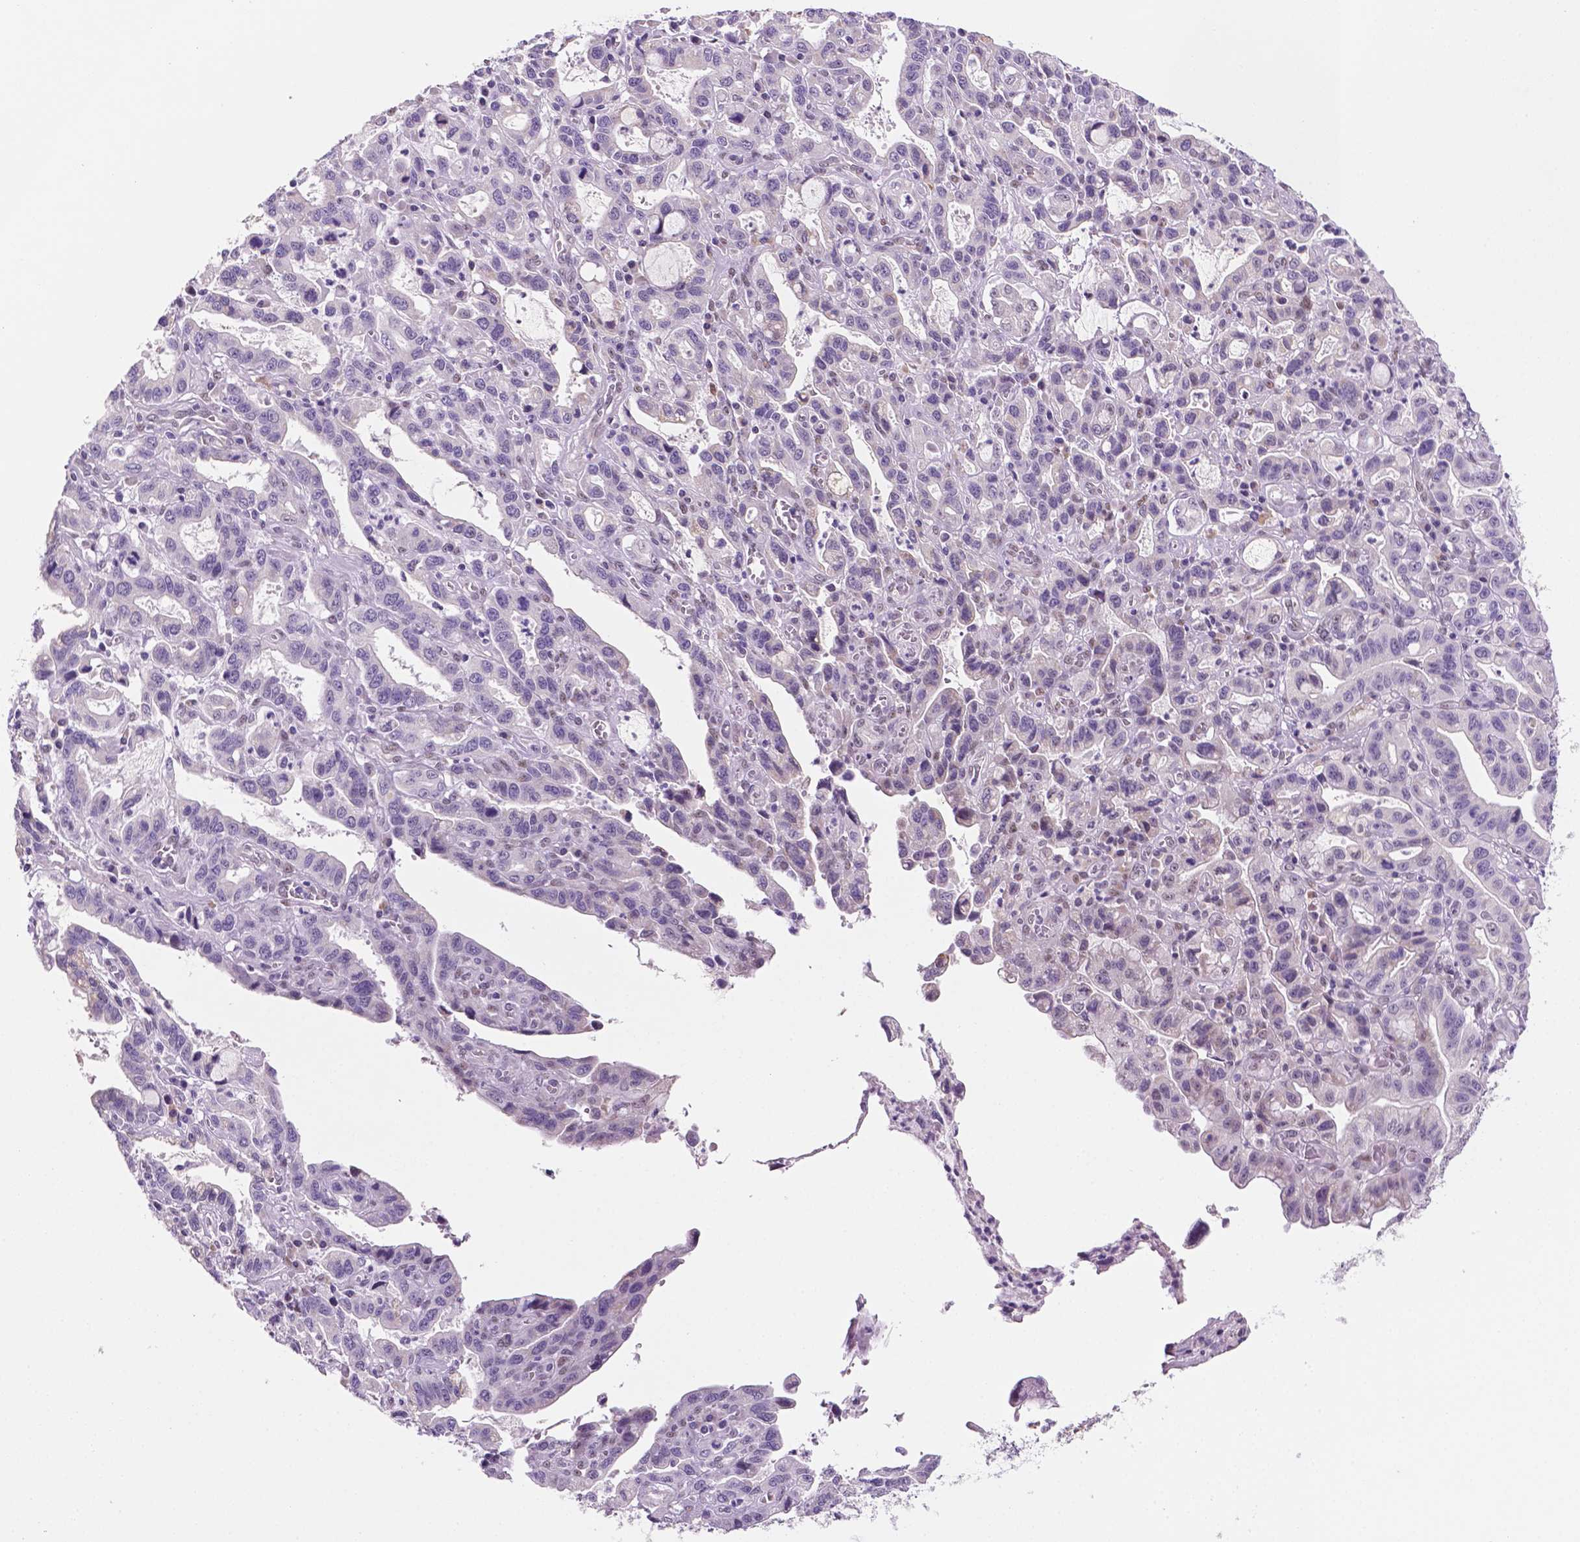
{"staining": {"intensity": "negative", "quantity": "none", "location": "none"}, "tissue": "stomach cancer", "cell_type": "Tumor cells", "image_type": "cancer", "snomed": [{"axis": "morphology", "description": "Adenocarcinoma, NOS"}, {"axis": "topography", "description": "Stomach, lower"}], "caption": "Tumor cells are negative for protein expression in human stomach cancer (adenocarcinoma).", "gene": "C18orf21", "patient": {"sex": "female", "age": 76}}